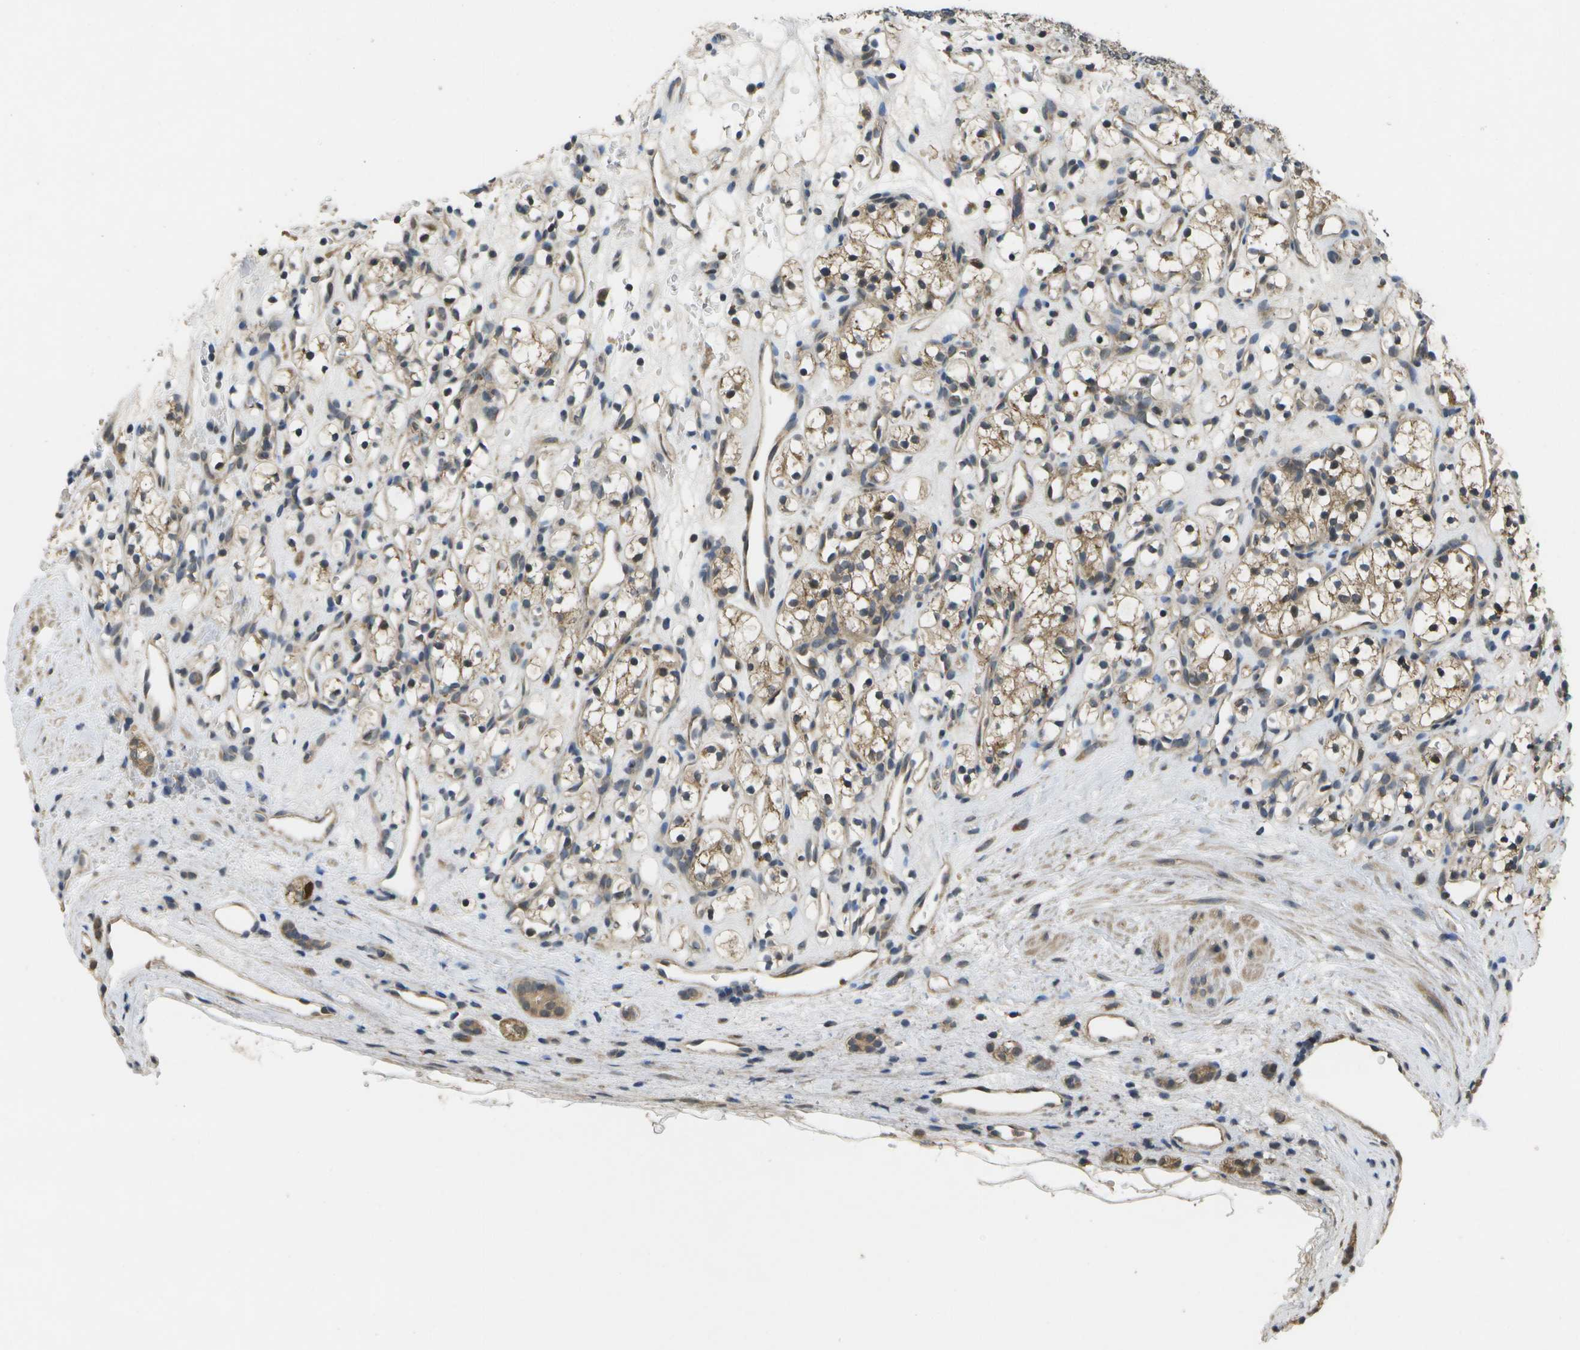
{"staining": {"intensity": "weak", "quantity": ">75%", "location": "cytoplasmic/membranous"}, "tissue": "renal cancer", "cell_type": "Tumor cells", "image_type": "cancer", "snomed": [{"axis": "morphology", "description": "Adenocarcinoma, NOS"}, {"axis": "topography", "description": "Kidney"}], "caption": "Weak cytoplasmic/membranous positivity is identified in approximately >75% of tumor cells in renal cancer. The staining is performed using DAB (3,3'-diaminobenzidine) brown chromogen to label protein expression. The nuclei are counter-stained blue using hematoxylin.", "gene": "ALAS1", "patient": {"sex": "female", "age": 60}}